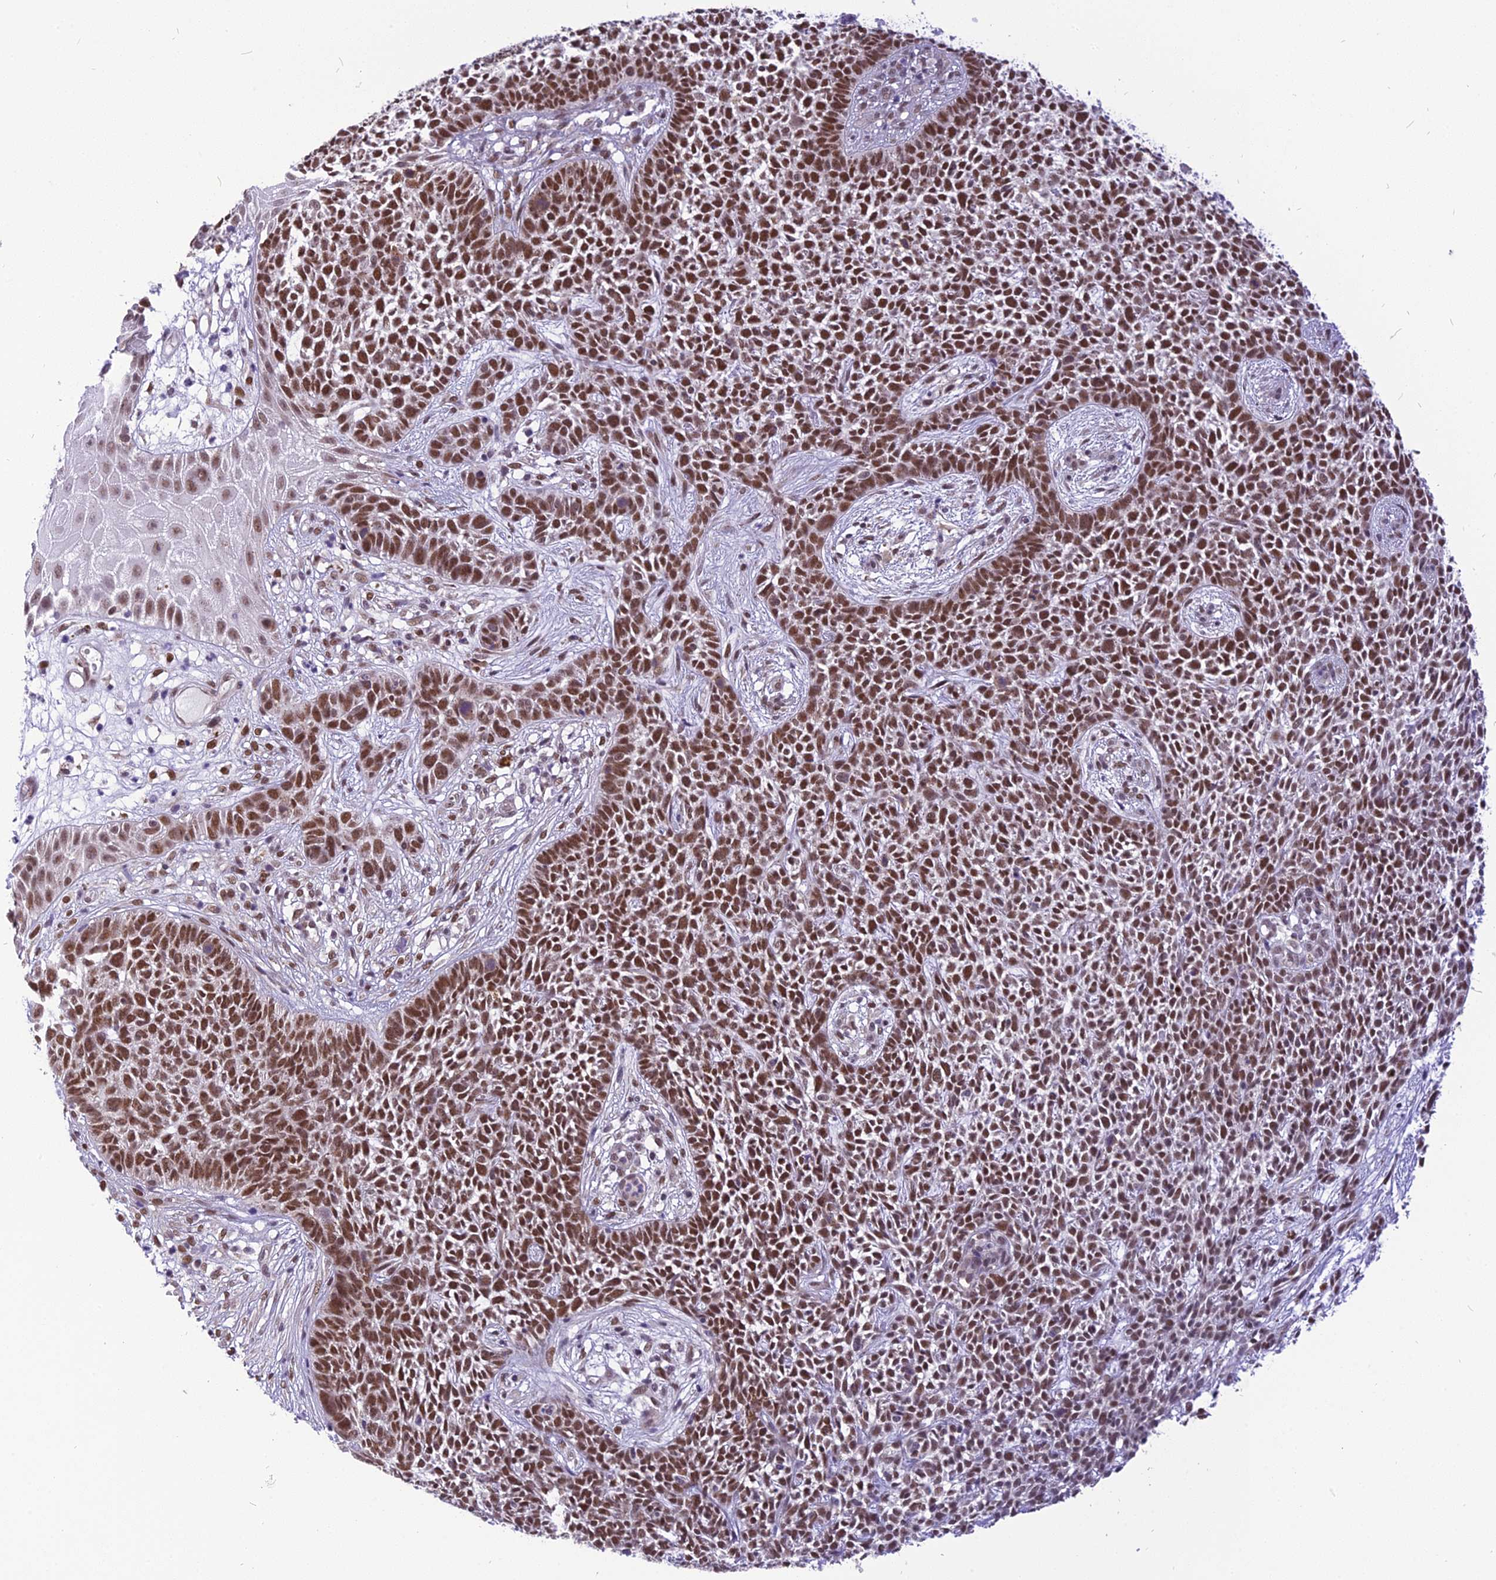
{"staining": {"intensity": "moderate", "quantity": ">75%", "location": "nuclear"}, "tissue": "skin cancer", "cell_type": "Tumor cells", "image_type": "cancer", "snomed": [{"axis": "morphology", "description": "Basal cell carcinoma"}, {"axis": "topography", "description": "Skin"}], "caption": "This histopathology image reveals immunohistochemistry staining of skin cancer (basal cell carcinoma), with medium moderate nuclear positivity in approximately >75% of tumor cells.", "gene": "IRF2BP1", "patient": {"sex": "female", "age": 84}}